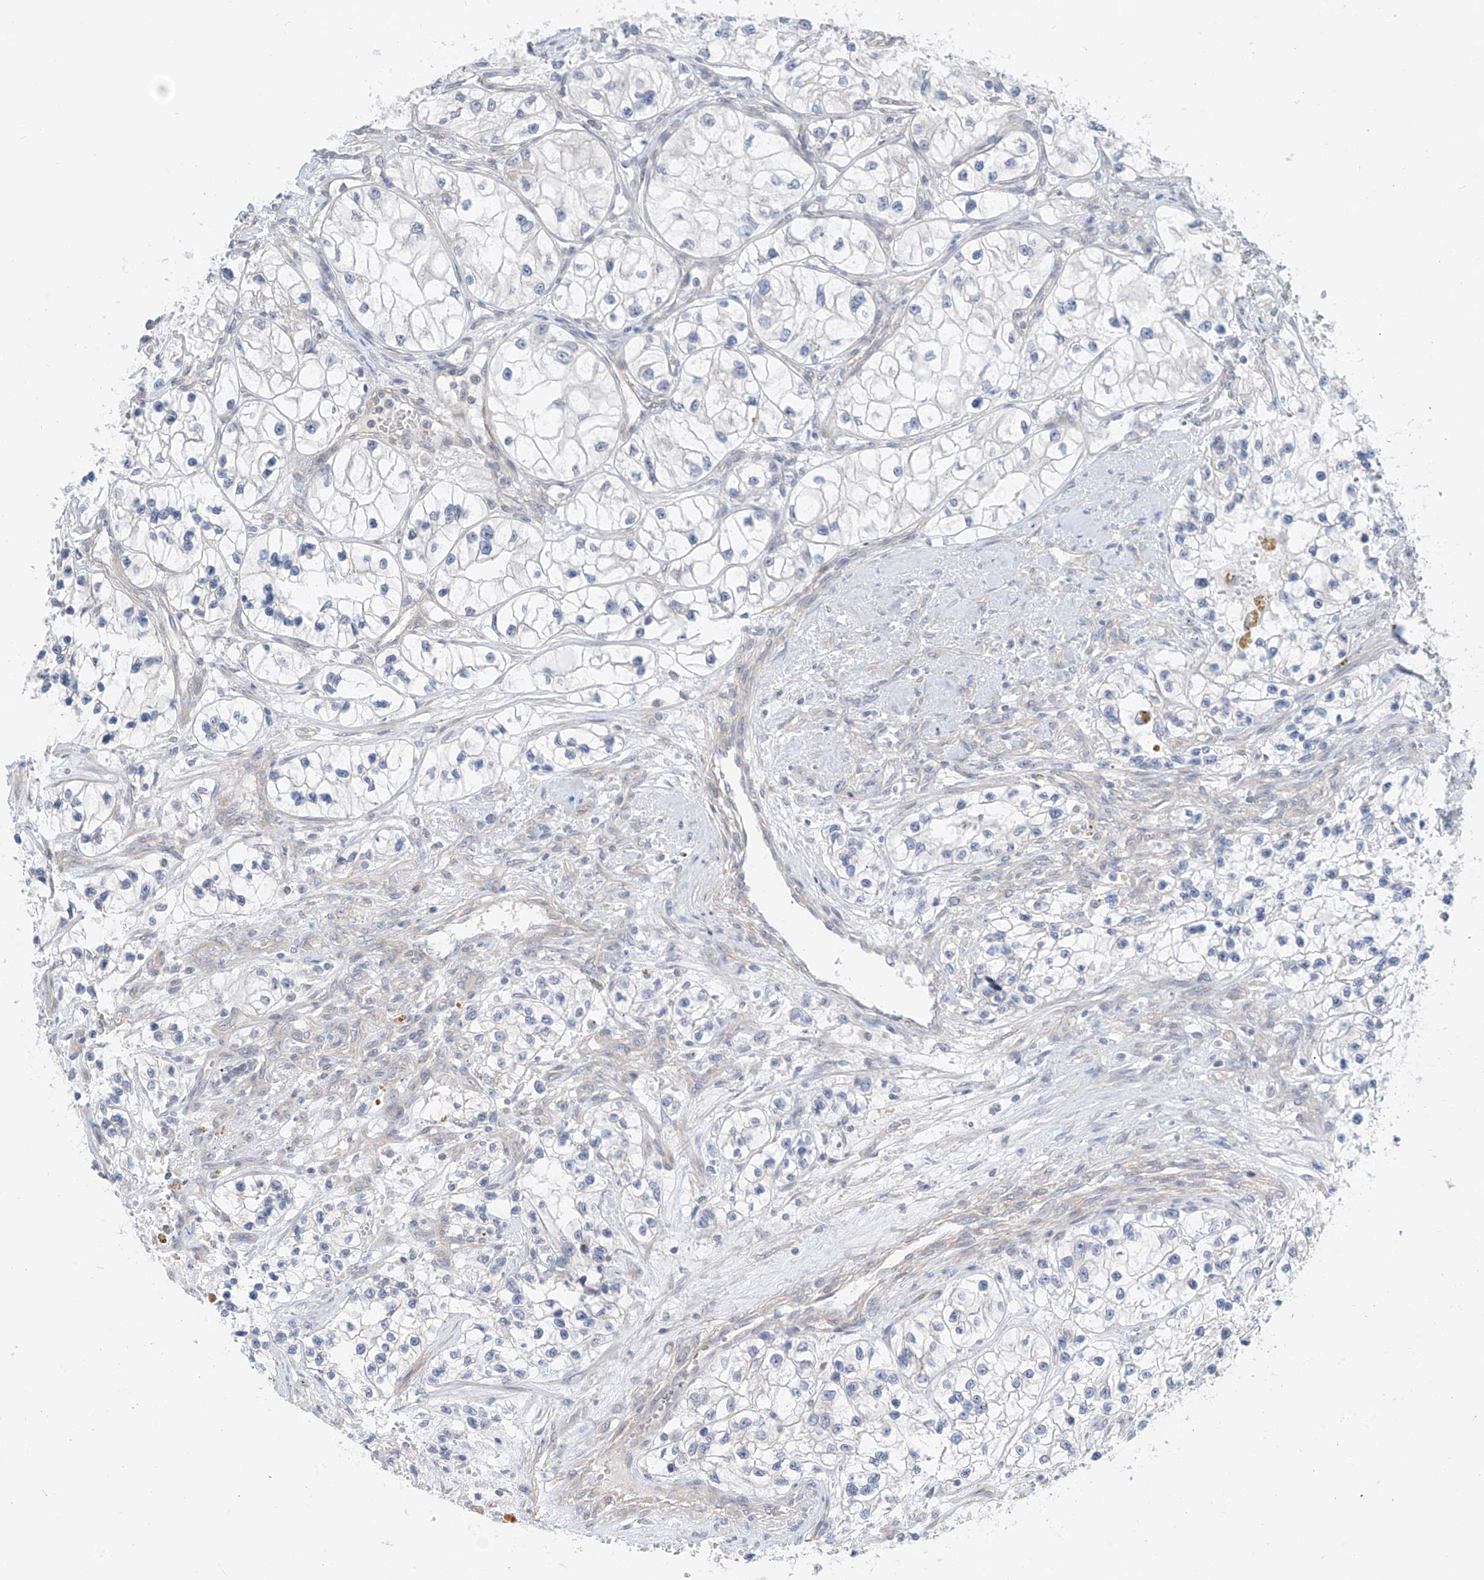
{"staining": {"intensity": "negative", "quantity": "none", "location": "none"}, "tissue": "renal cancer", "cell_type": "Tumor cells", "image_type": "cancer", "snomed": [{"axis": "morphology", "description": "Adenocarcinoma, NOS"}, {"axis": "topography", "description": "Kidney"}], "caption": "A high-resolution micrograph shows IHC staining of renal cancer (adenocarcinoma), which shows no significant expression in tumor cells. (Immunohistochemistry (ihc), brightfield microscopy, high magnification).", "gene": "ABLIM2", "patient": {"sex": "female", "age": 57}}